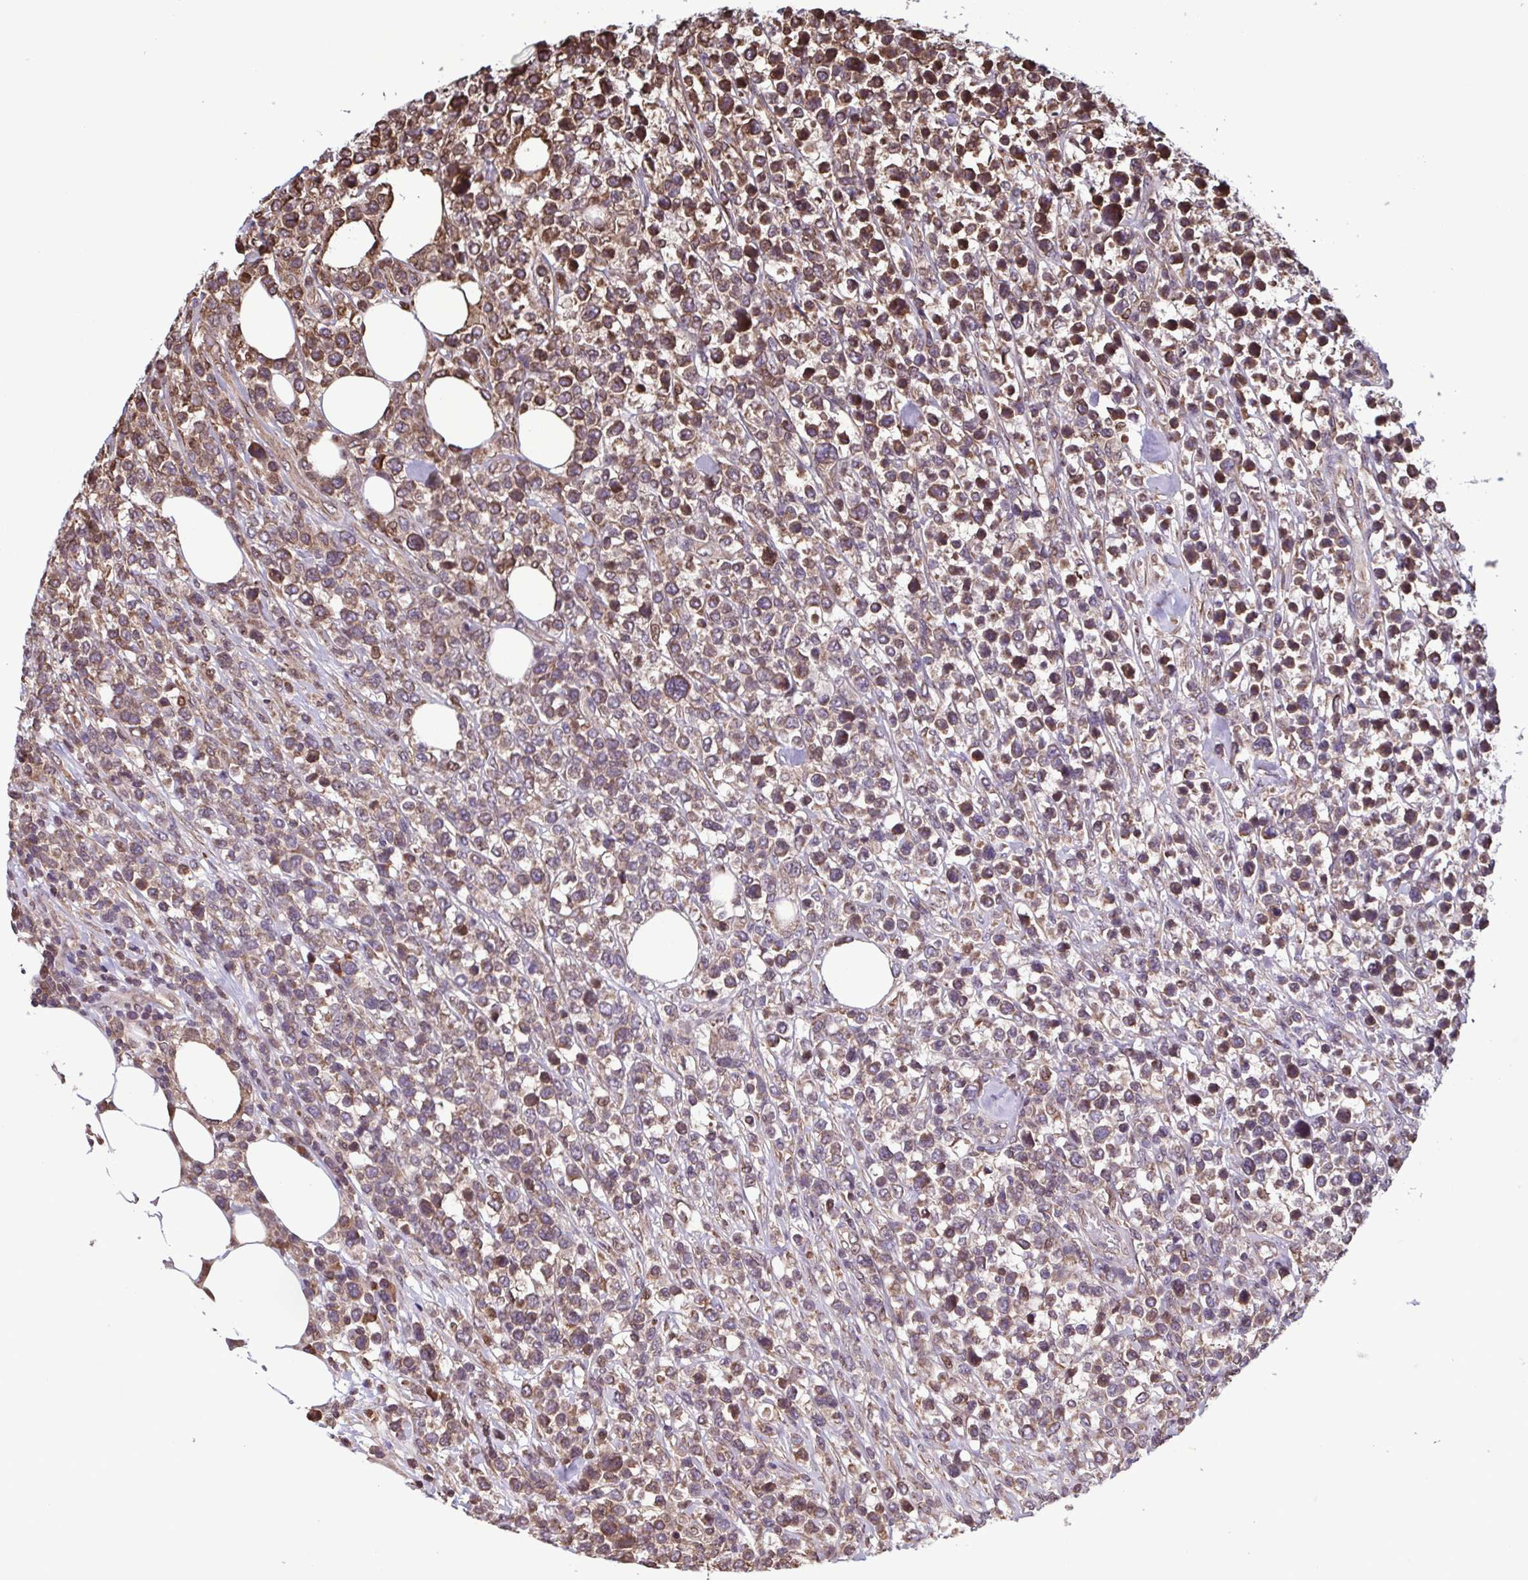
{"staining": {"intensity": "moderate", "quantity": ">75%", "location": "cytoplasmic/membranous,nuclear"}, "tissue": "lymphoma", "cell_type": "Tumor cells", "image_type": "cancer", "snomed": [{"axis": "morphology", "description": "Malignant lymphoma, non-Hodgkin's type, High grade"}, {"axis": "topography", "description": "Soft tissue"}], "caption": "Immunohistochemistry micrograph of neoplastic tissue: human malignant lymphoma, non-Hodgkin's type (high-grade) stained using immunohistochemistry exhibits medium levels of moderate protein expression localized specifically in the cytoplasmic/membranous and nuclear of tumor cells, appearing as a cytoplasmic/membranous and nuclear brown color.", "gene": "SEC63", "patient": {"sex": "female", "age": 56}}